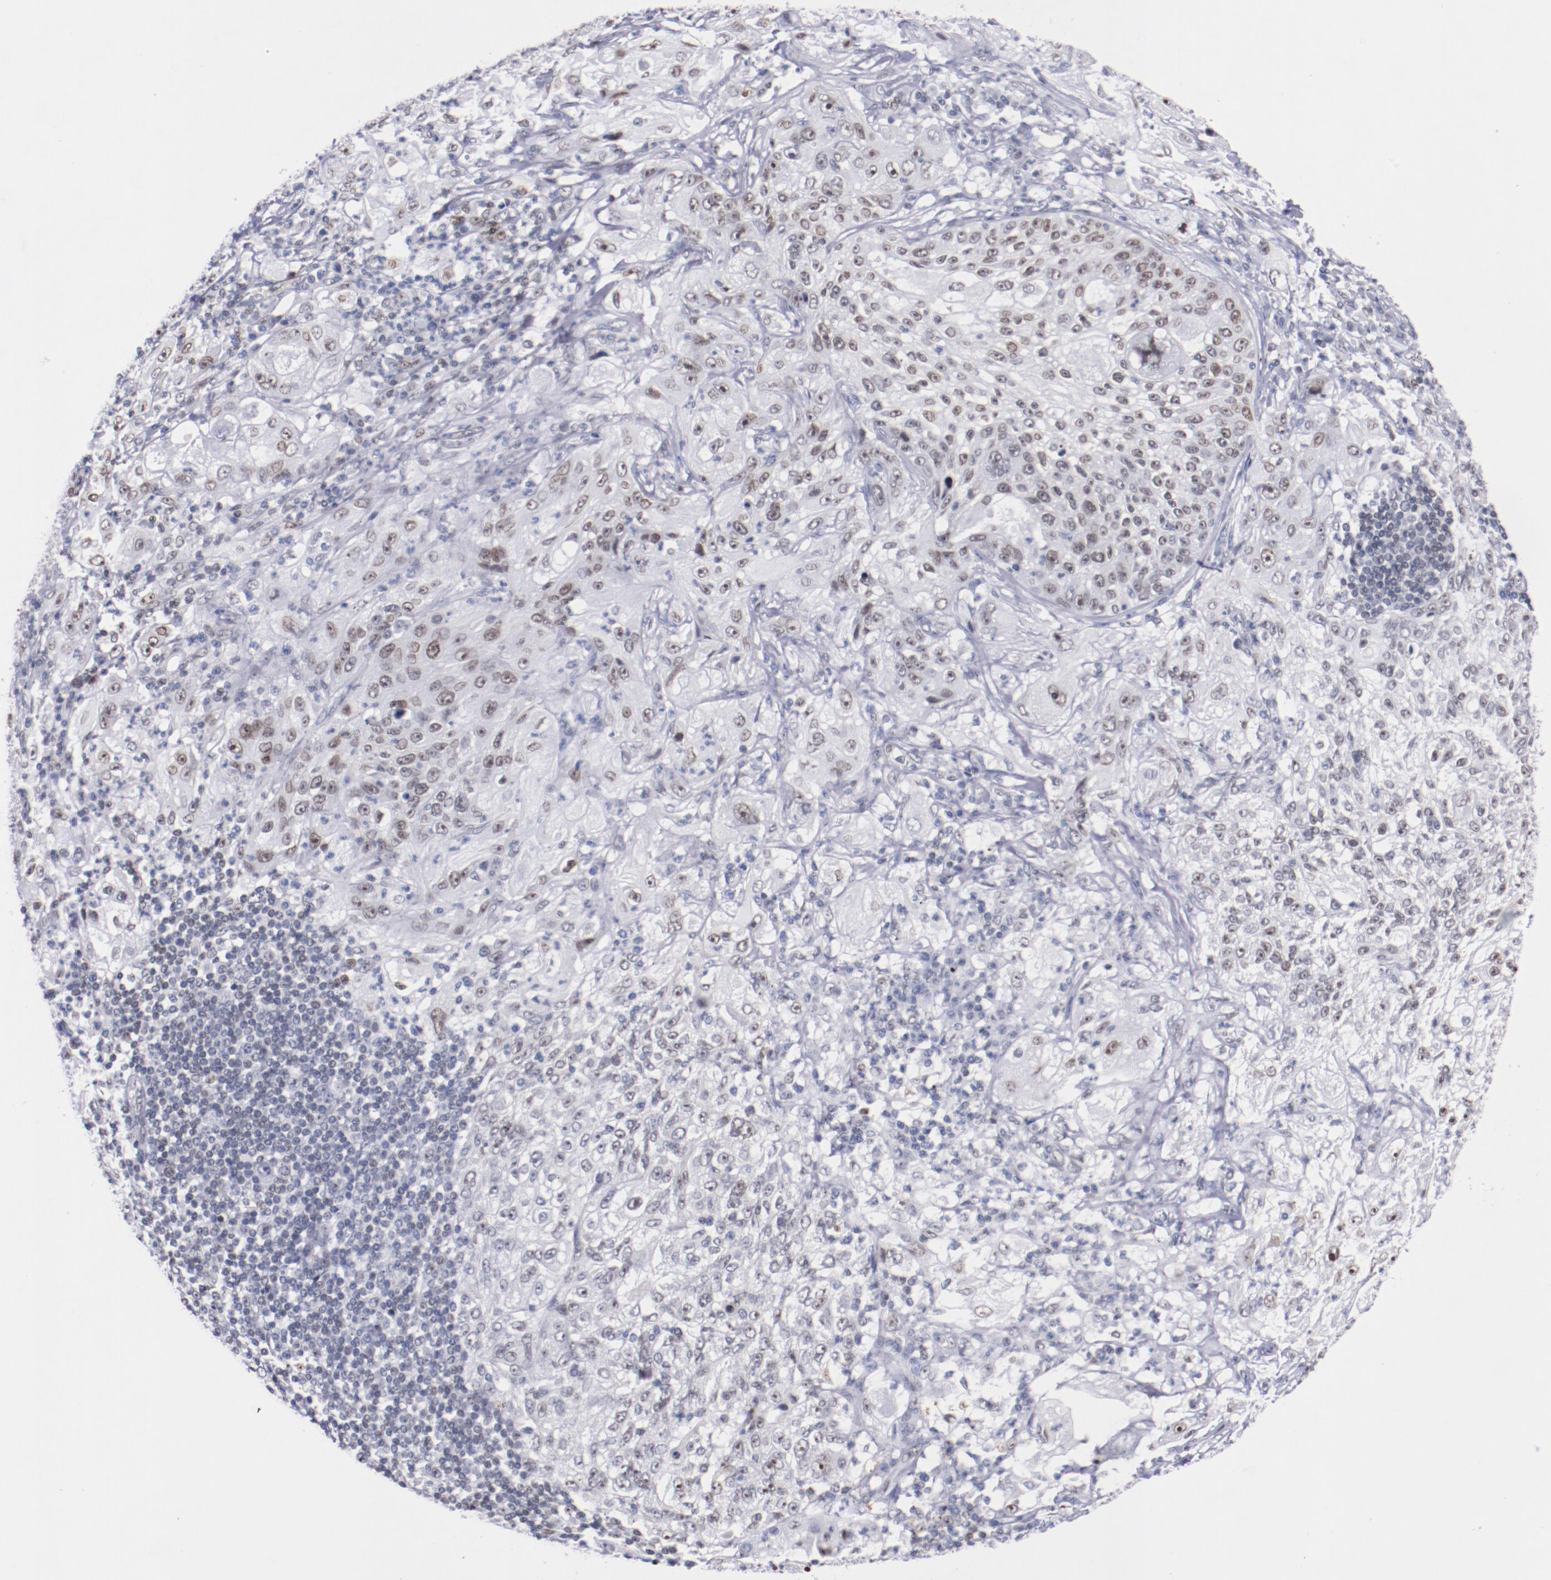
{"staining": {"intensity": "weak", "quantity": "25%-75%", "location": "nuclear"}, "tissue": "lung cancer", "cell_type": "Tumor cells", "image_type": "cancer", "snomed": [{"axis": "morphology", "description": "Inflammation, NOS"}, {"axis": "morphology", "description": "Squamous cell carcinoma, NOS"}, {"axis": "topography", "description": "Lymph node"}, {"axis": "topography", "description": "Soft tissue"}, {"axis": "topography", "description": "Lung"}], "caption": "This is a photomicrograph of immunohistochemistry (IHC) staining of lung cancer (squamous cell carcinoma), which shows weak positivity in the nuclear of tumor cells.", "gene": "IFI16", "patient": {"sex": "male", "age": 66}}